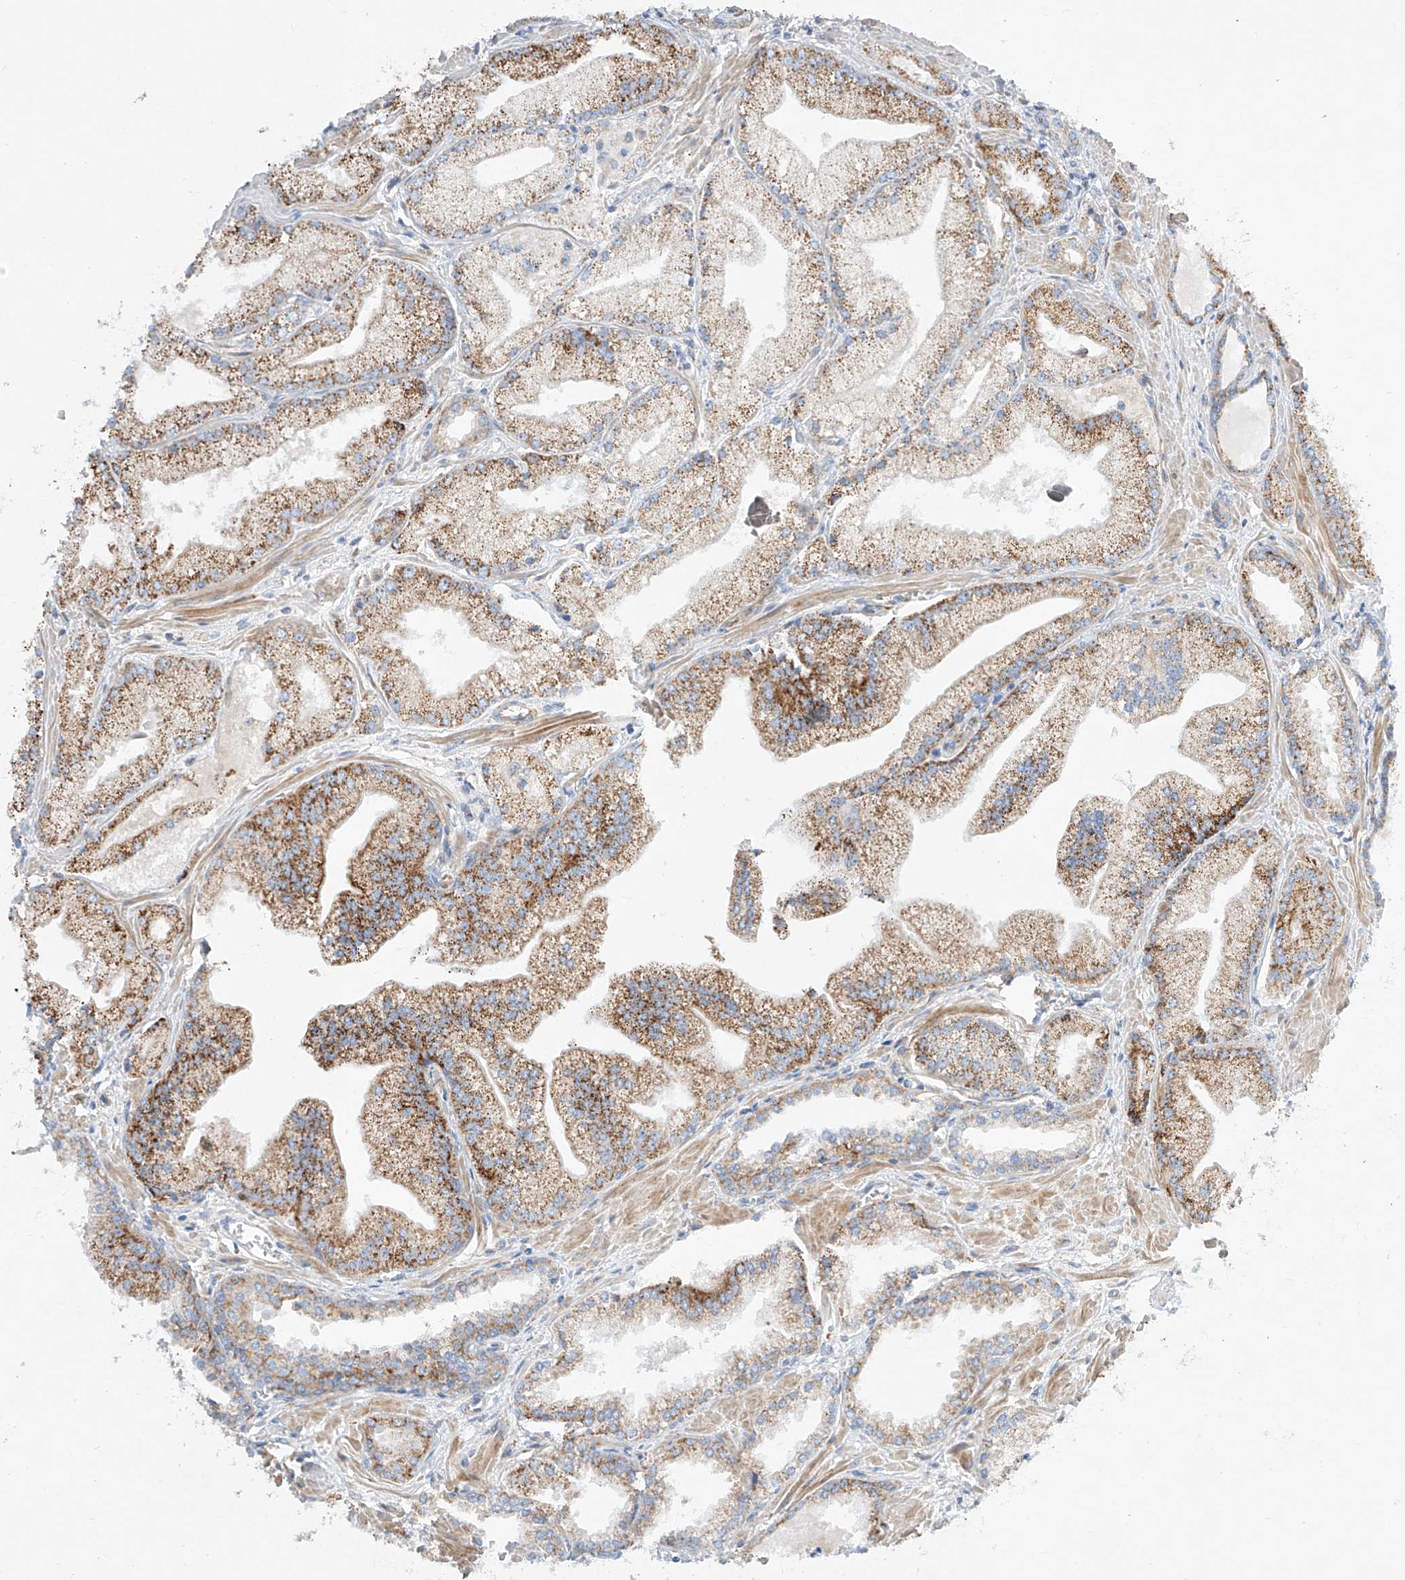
{"staining": {"intensity": "strong", "quantity": "25%-75%", "location": "cytoplasmic/membranous"}, "tissue": "prostate cancer", "cell_type": "Tumor cells", "image_type": "cancer", "snomed": [{"axis": "morphology", "description": "Adenocarcinoma, Low grade"}, {"axis": "topography", "description": "Prostate"}], "caption": "A histopathology image of prostate adenocarcinoma (low-grade) stained for a protein exhibits strong cytoplasmic/membranous brown staining in tumor cells.", "gene": "CST9", "patient": {"sex": "male", "age": 67}}